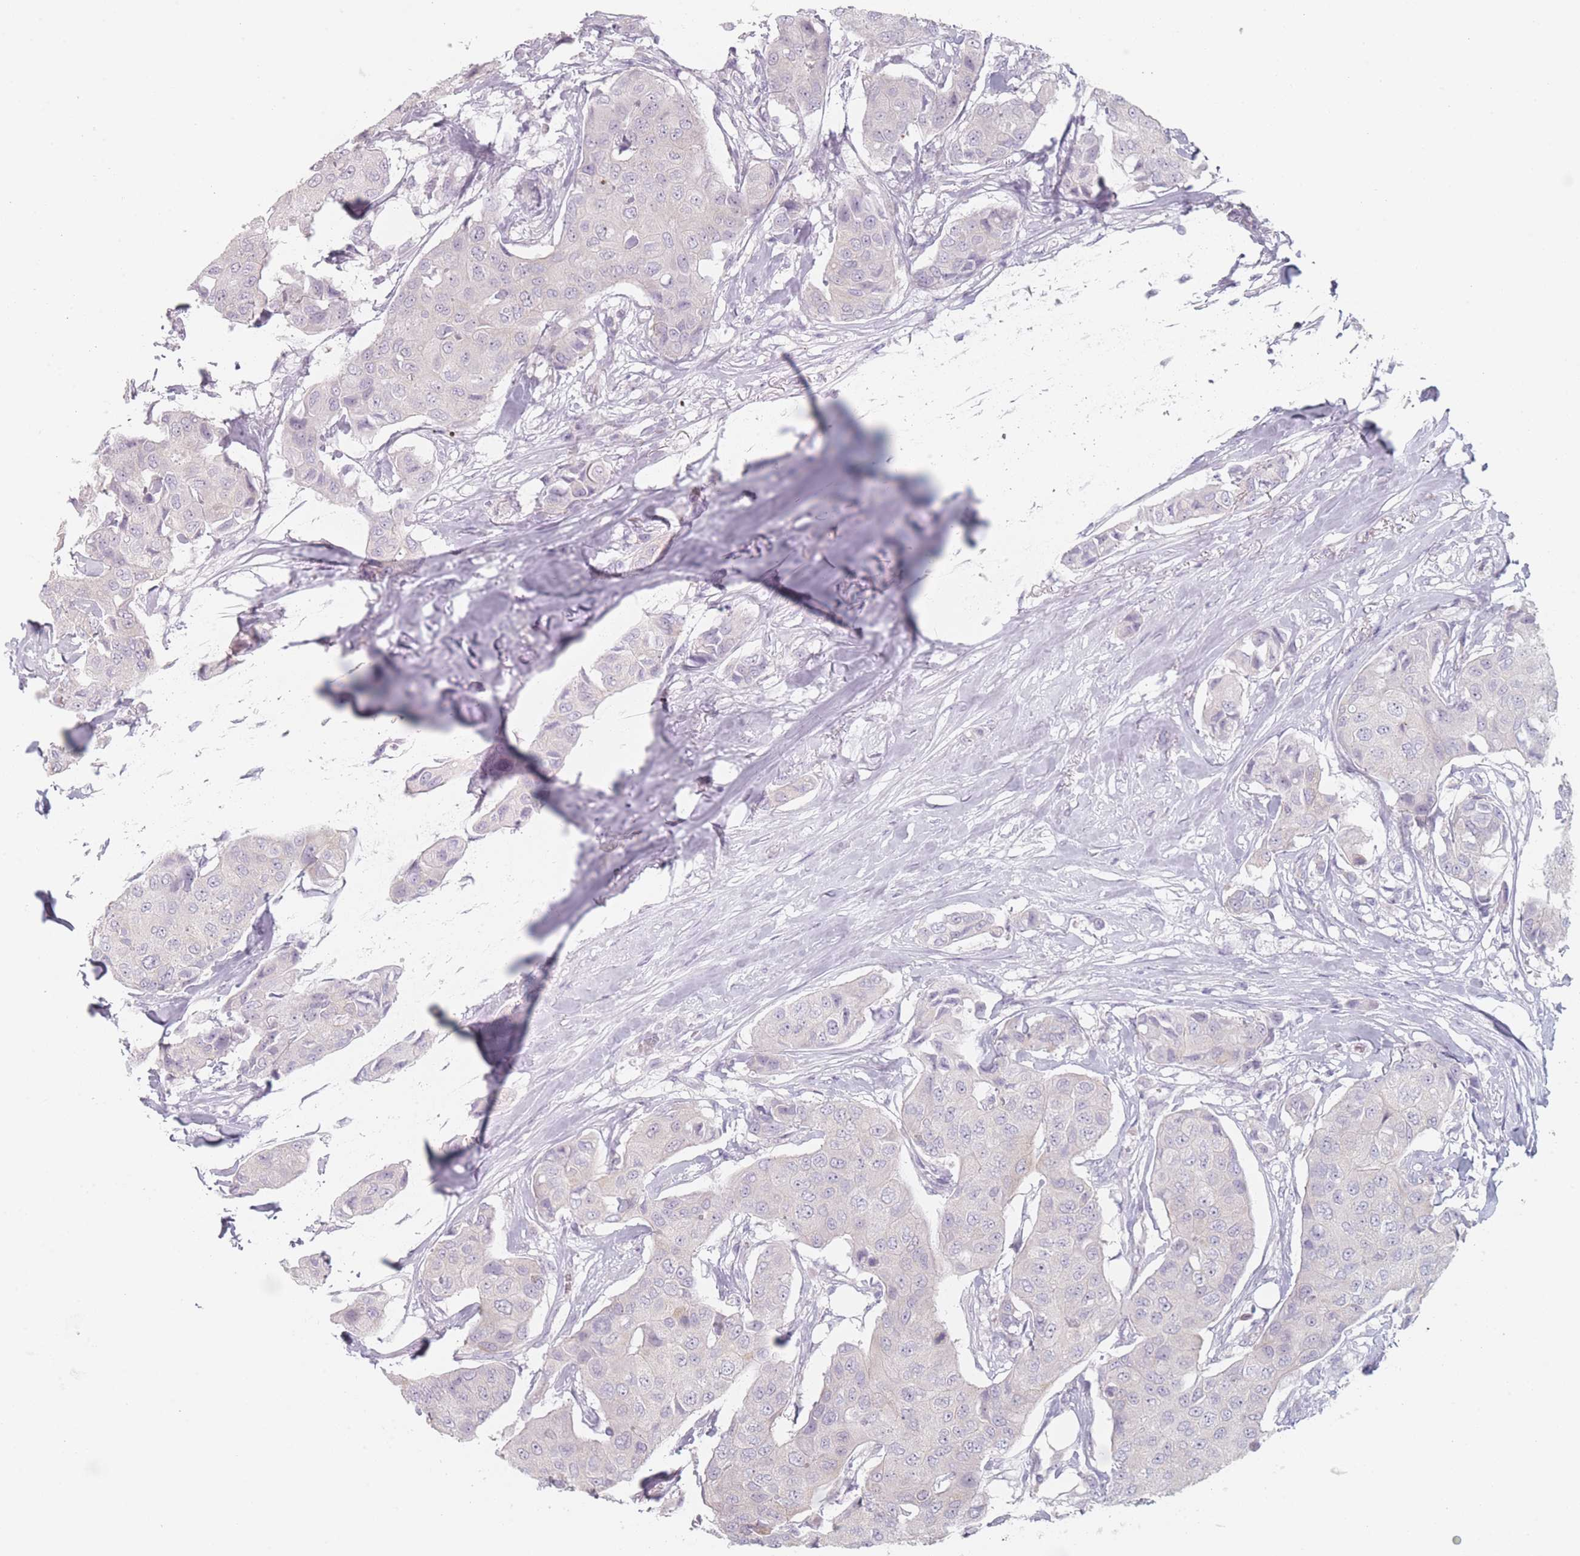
{"staining": {"intensity": "negative", "quantity": "none", "location": "none"}, "tissue": "breast cancer", "cell_type": "Tumor cells", "image_type": "cancer", "snomed": [{"axis": "morphology", "description": "Duct carcinoma"}, {"axis": "topography", "description": "Breast"}], "caption": "There is no significant staining in tumor cells of invasive ductal carcinoma (breast).", "gene": "RNF4", "patient": {"sex": "female", "age": 80}}